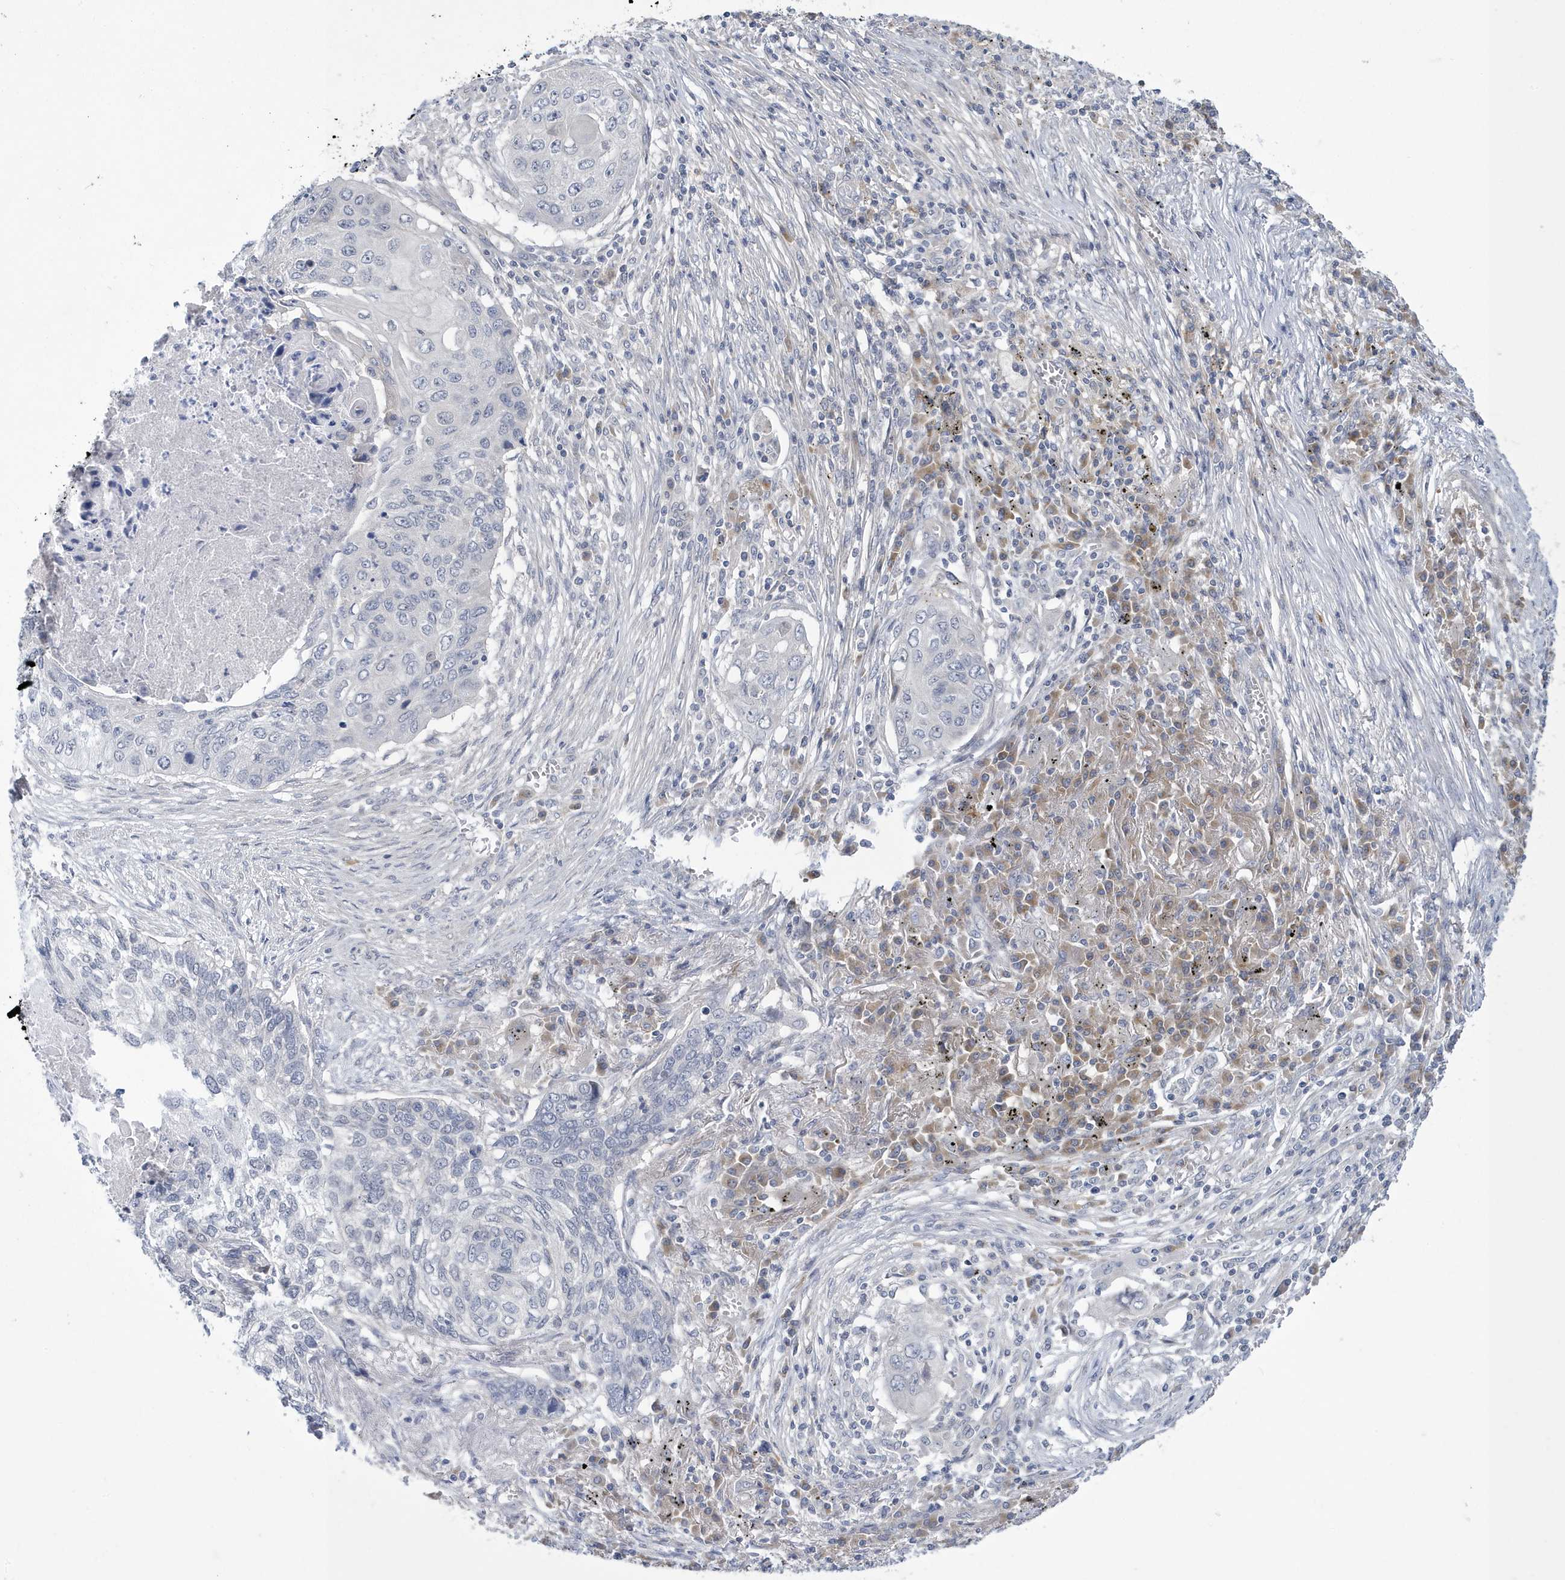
{"staining": {"intensity": "negative", "quantity": "none", "location": "none"}, "tissue": "lung cancer", "cell_type": "Tumor cells", "image_type": "cancer", "snomed": [{"axis": "morphology", "description": "Squamous cell carcinoma, NOS"}, {"axis": "topography", "description": "Lung"}], "caption": "Tumor cells show no significant protein positivity in lung cancer. (DAB (3,3'-diaminobenzidine) IHC with hematoxylin counter stain).", "gene": "ZNF654", "patient": {"sex": "female", "age": 63}}